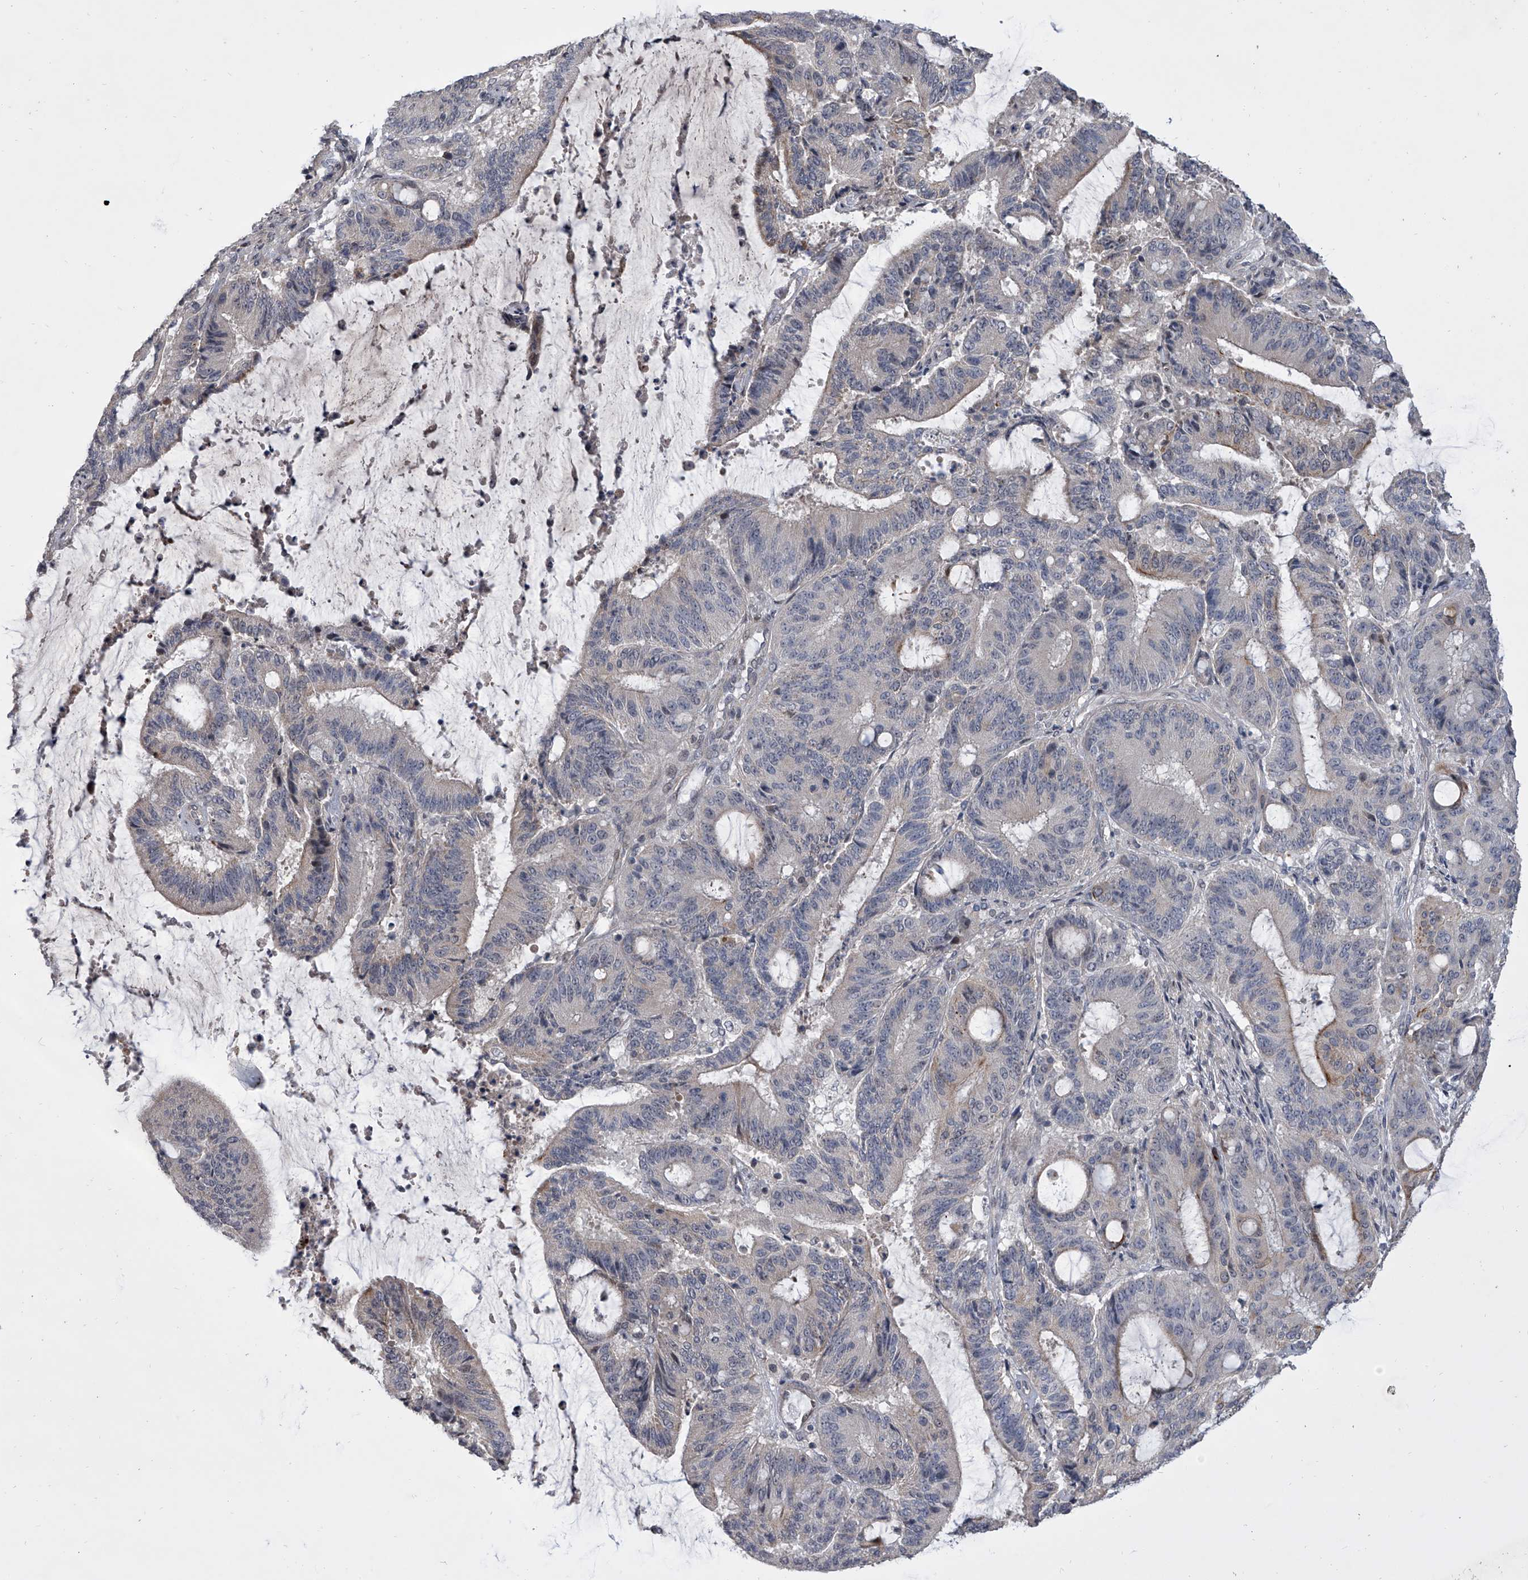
{"staining": {"intensity": "moderate", "quantity": "<25%", "location": "cytoplasmic/membranous"}, "tissue": "liver cancer", "cell_type": "Tumor cells", "image_type": "cancer", "snomed": [{"axis": "morphology", "description": "Normal tissue, NOS"}, {"axis": "morphology", "description": "Cholangiocarcinoma"}, {"axis": "topography", "description": "Liver"}, {"axis": "topography", "description": "Peripheral nerve tissue"}], "caption": "Human liver cholangiocarcinoma stained for a protein (brown) exhibits moderate cytoplasmic/membranous positive staining in about <25% of tumor cells.", "gene": "HEATR6", "patient": {"sex": "female", "age": 73}}